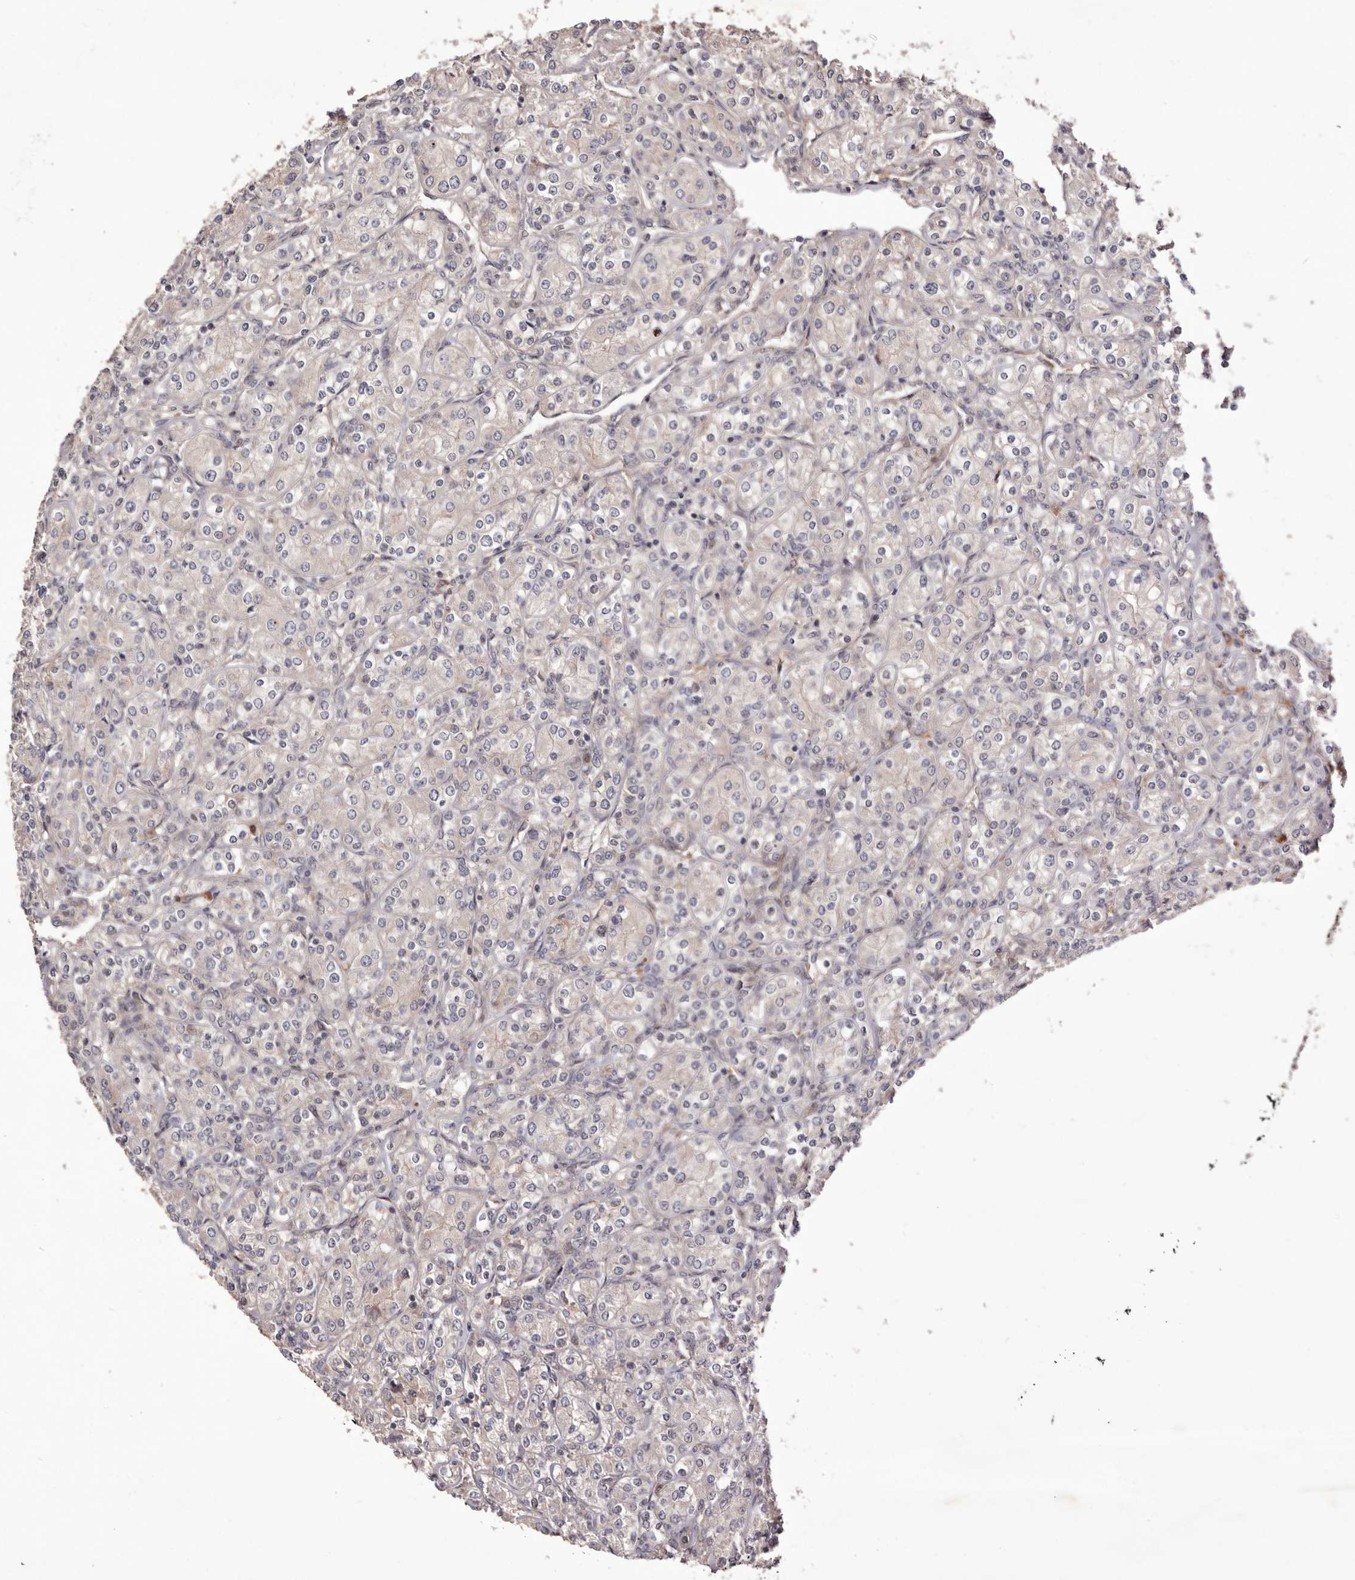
{"staining": {"intensity": "negative", "quantity": "none", "location": "none"}, "tissue": "renal cancer", "cell_type": "Tumor cells", "image_type": "cancer", "snomed": [{"axis": "morphology", "description": "Adenocarcinoma, NOS"}, {"axis": "topography", "description": "Kidney"}], "caption": "An immunohistochemistry (IHC) image of renal cancer is shown. There is no staining in tumor cells of renal cancer.", "gene": "DOP1A", "patient": {"sex": "male", "age": 77}}